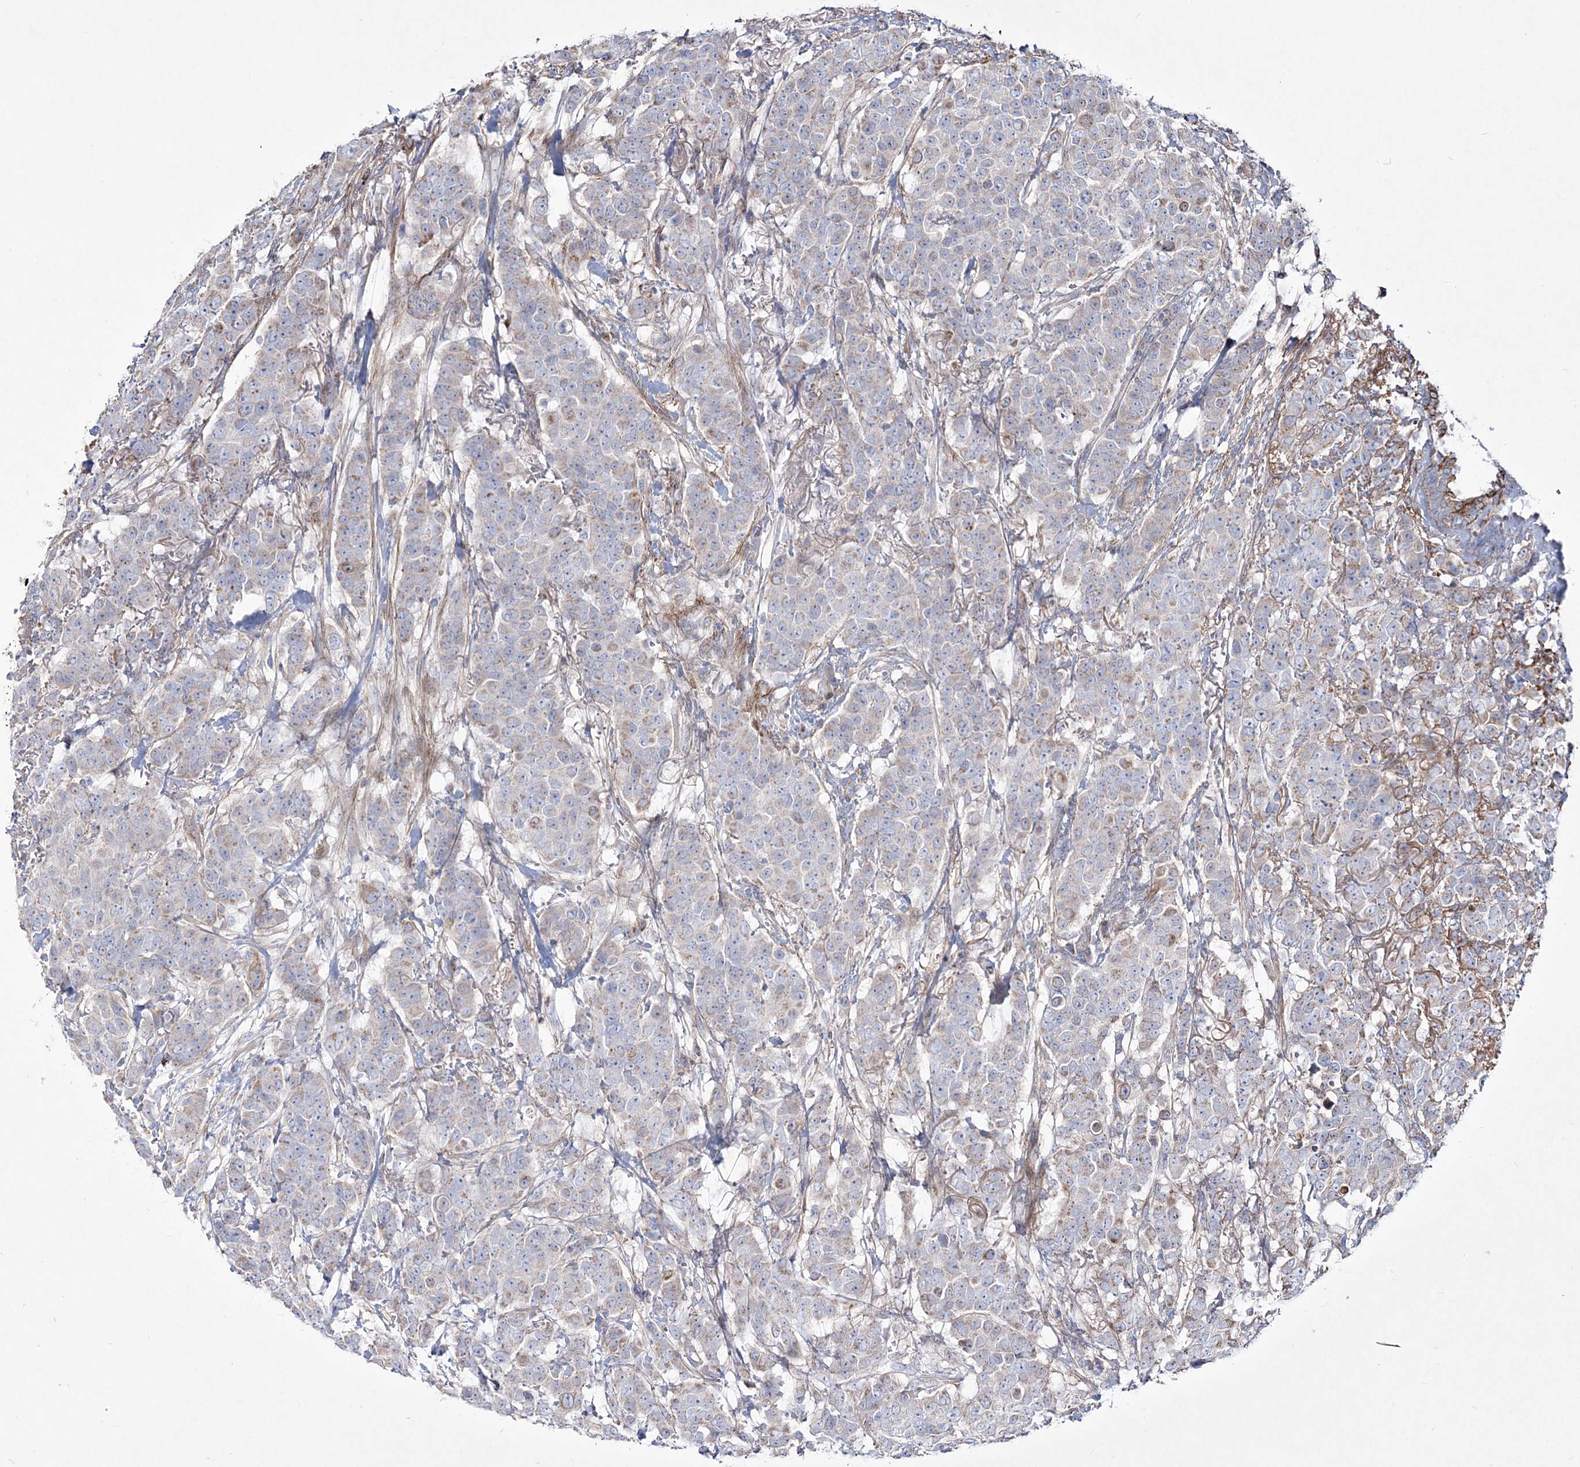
{"staining": {"intensity": "weak", "quantity": "<25%", "location": "cytoplasmic/membranous"}, "tissue": "breast cancer", "cell_type": "Tumor cells", "image_type": "cancer", "snomed": [{"axis": "morphology", "description": "Duct carcinoma"}, {"axis": "topography", "description": "Breast"}], "caption": "A high-resolution photomicrograph shows IHC staining of breast cancer, which reveals no significant positivity in tumor cells.", "gene": "RICTOR", "patient": {"sex": "female", "age": 40}}